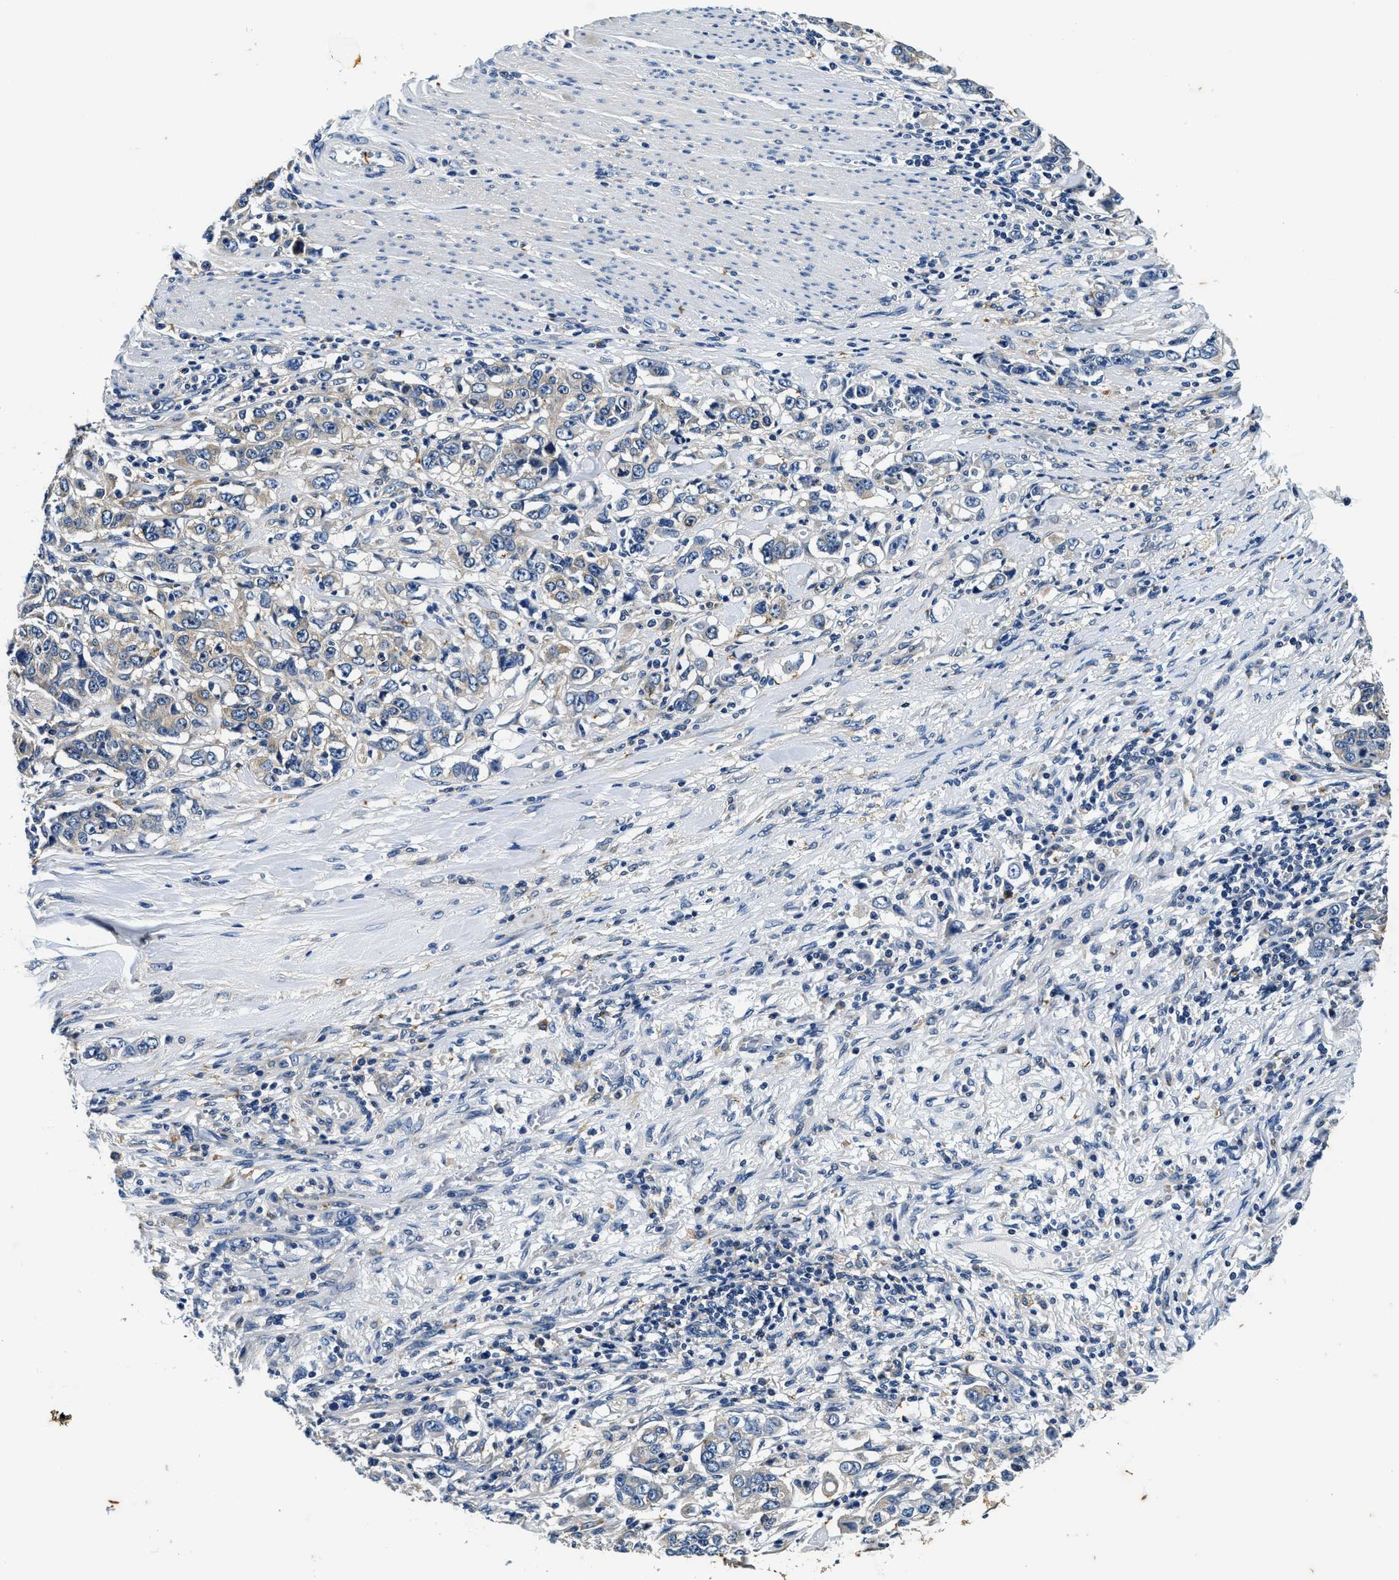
{"staining": {"intensity": "negative", "quantity": "none", "location": "none"}, "tissue": "stomach cancer", "cell_type": "Tumor cells", "image_type": "cancer", "snomed": [{"axis": "morphology", "description": "Adenocarcinoma, NOS"}, {"axis": "topography", "description": "Stomach, lower"}], "caption": "Micrograph shows no significant protein expression in tumor cells of stomach cancer.", "gene": "PI4KB", "patient": {"sex": "female", "age": 72}}